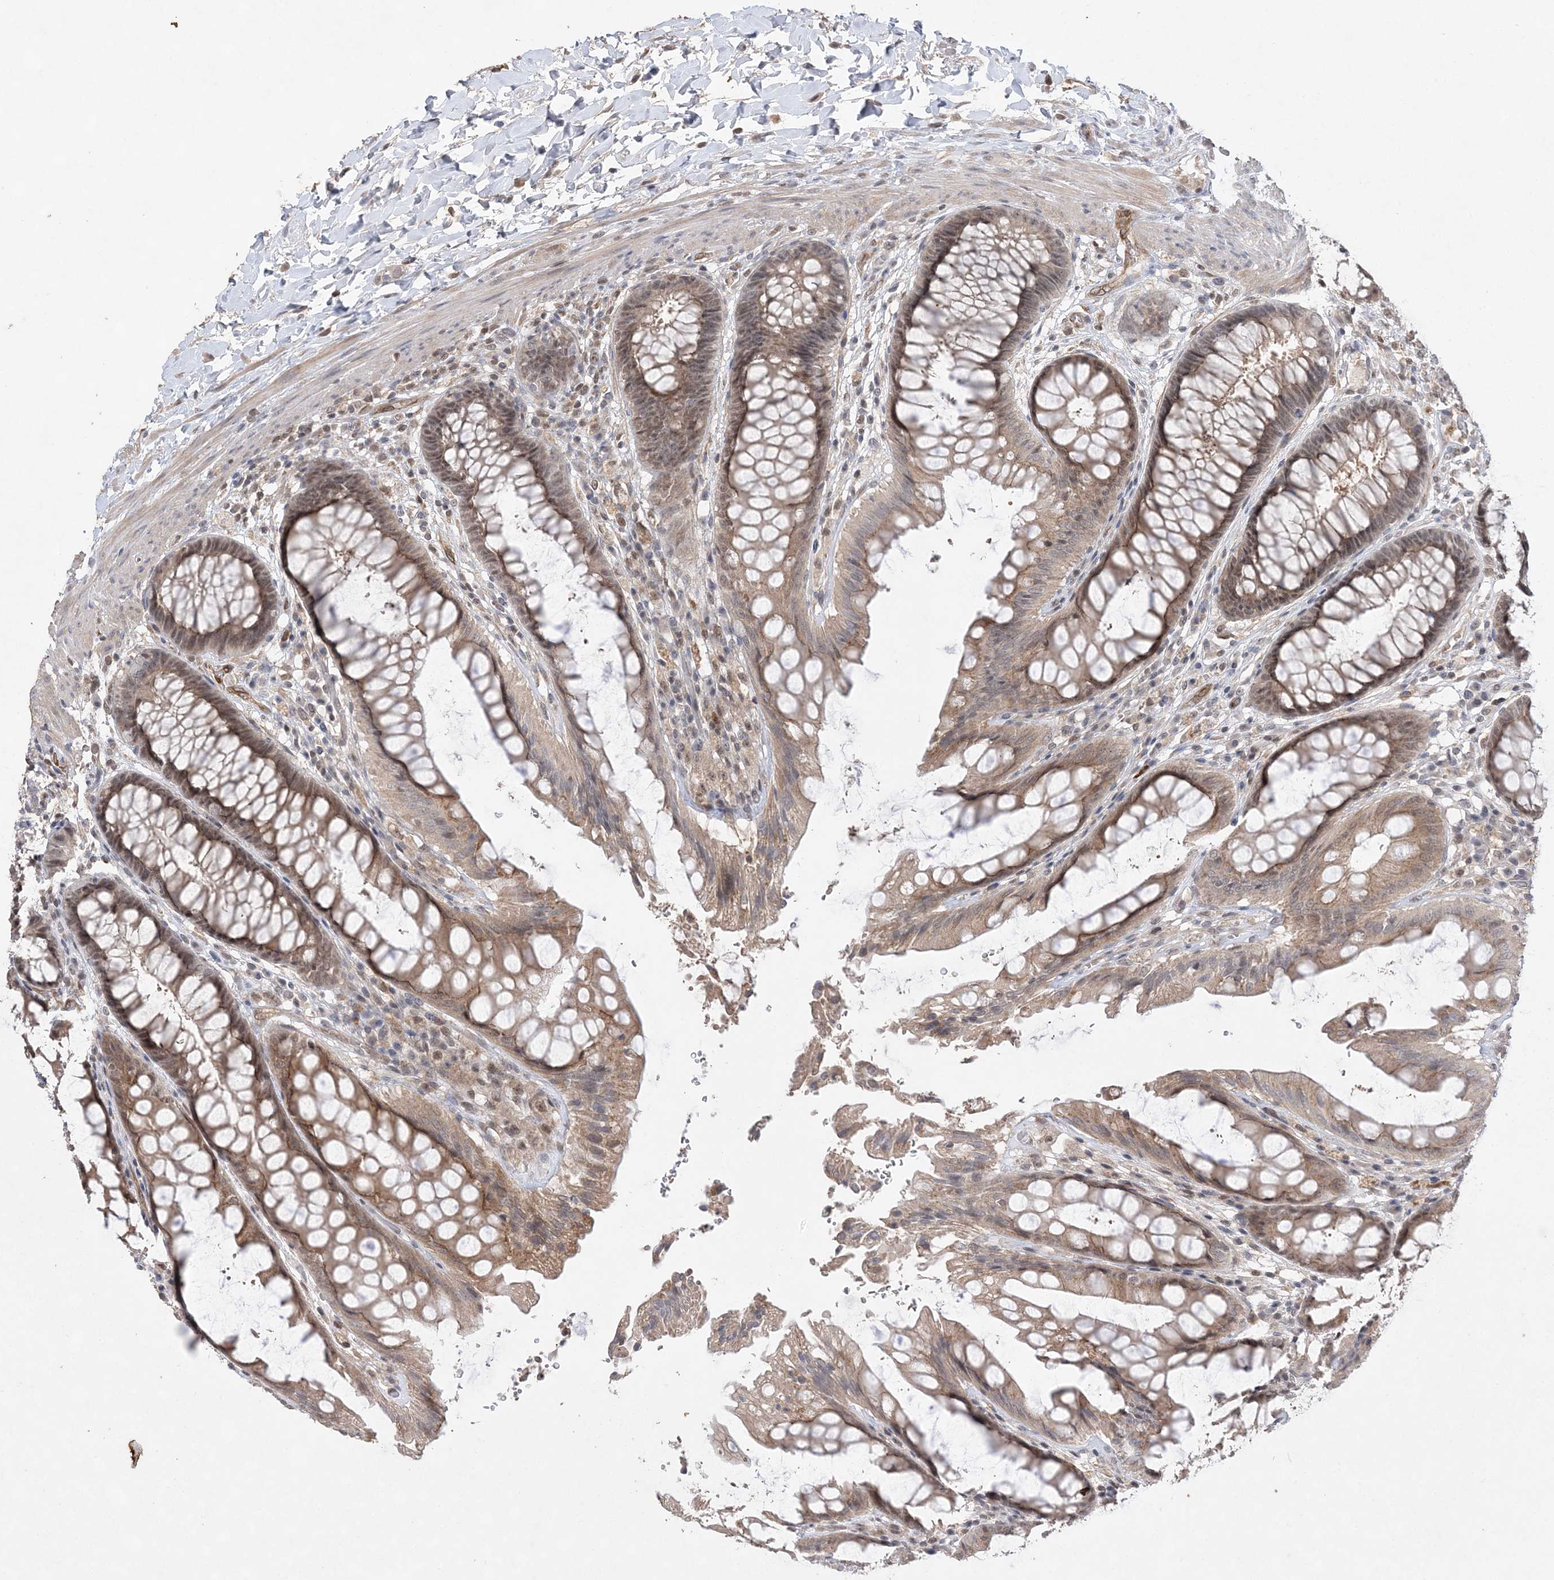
{"staining": {"intensity": "moderate", "quantity": ">75%", "location": "cytoplasmic/membranous,nuclear"}, "tissue": "rectum", "cell_type": "Glandular cells", "image_type": "normal", "snomed": [{"axis": "morphology", "description": "Normal tissue, NOS"}, {"axis": "topography", "description": "Rectum"}], "caption": "Rectum stained with DAB (3,3'-diaminobenzidine) IHC shows medium levels of moderate cytoplasmic/membranous,nuclear expression in approximately >75% of glandular cells.", "gene": "TMEM132B", "patient": {"sex": "female", "age": 46}}